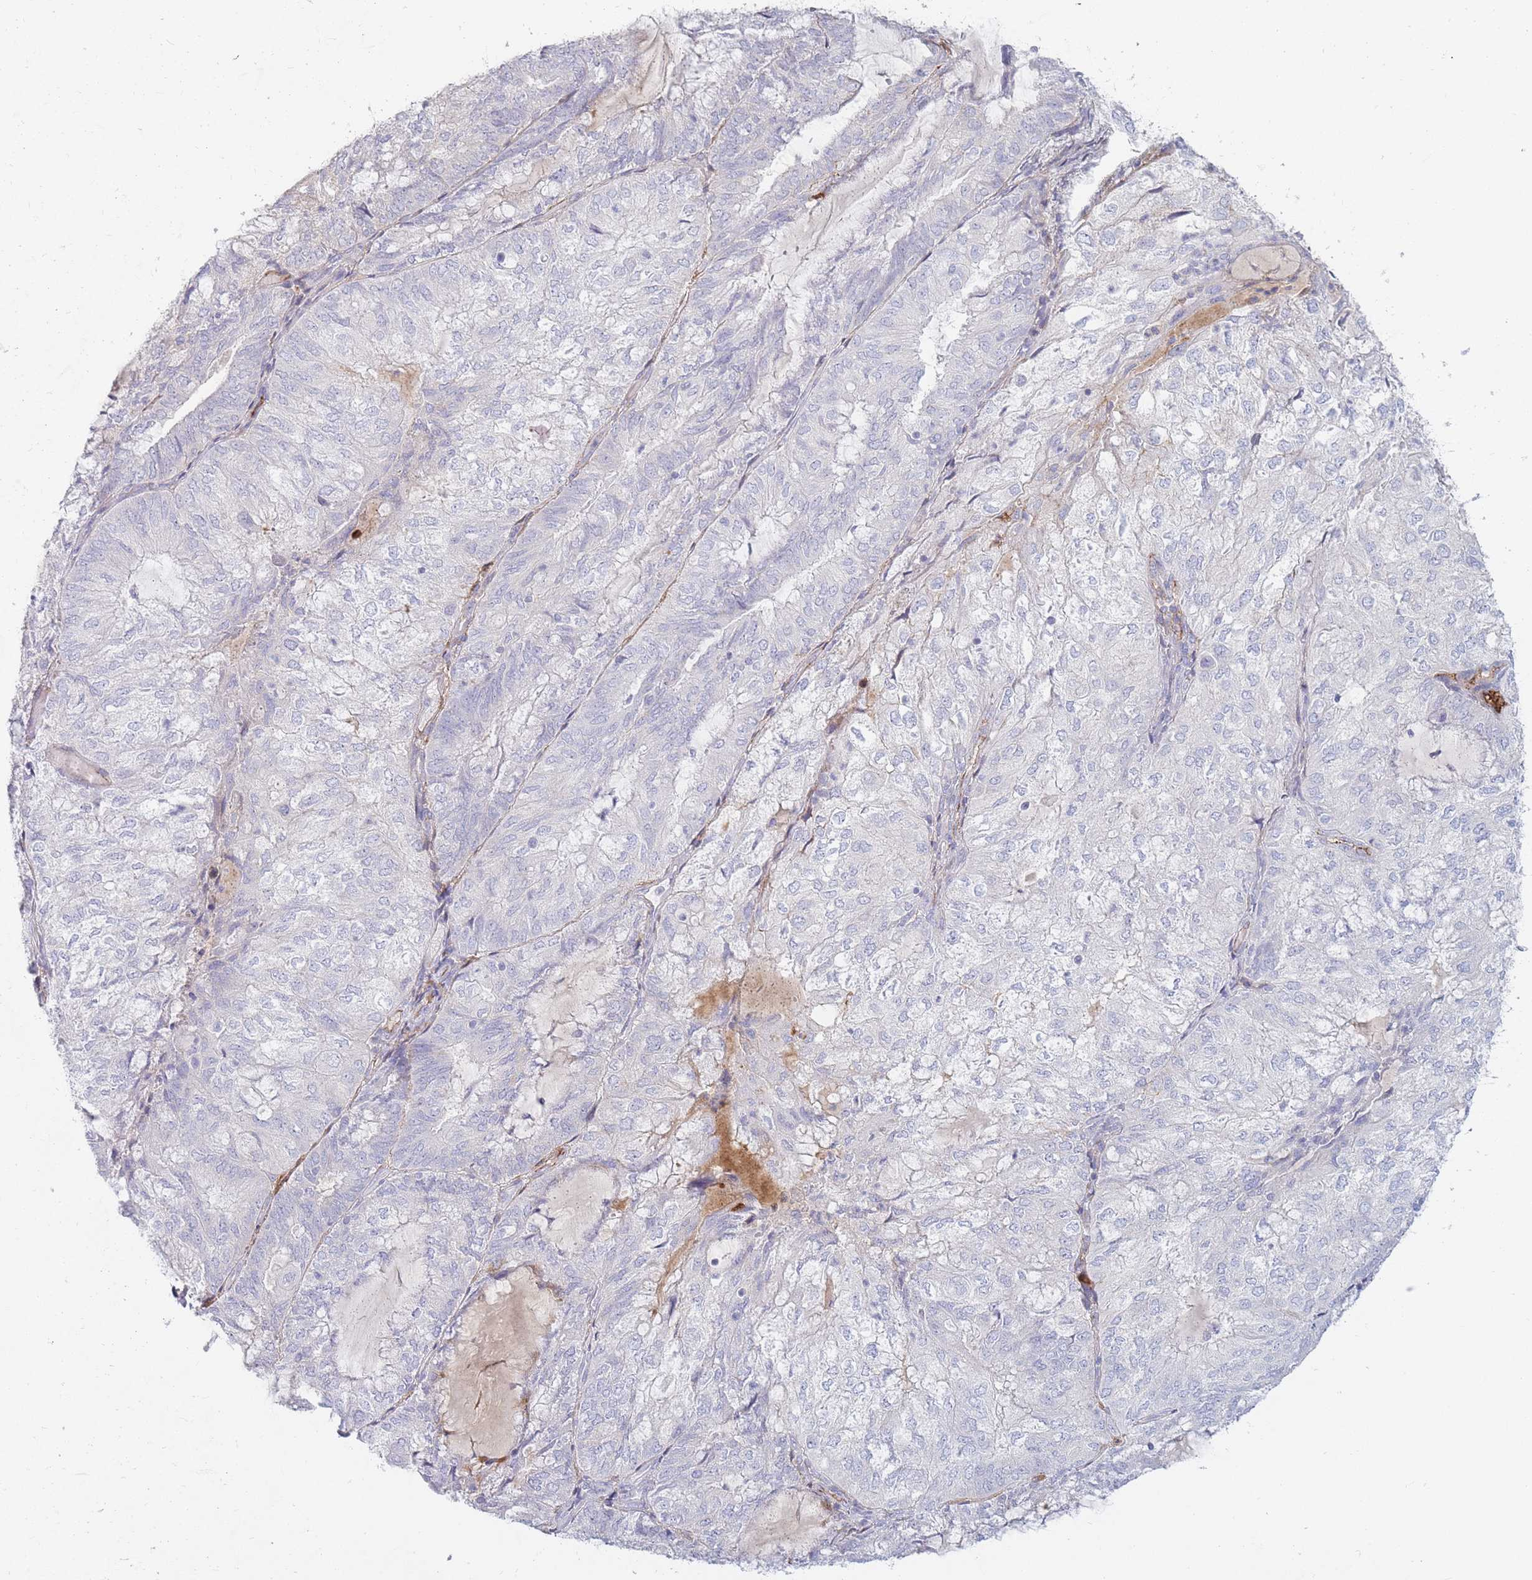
{"staining": {"intensity": "negative", "quantity": "none", "location": "none"}, "tissue": "endometrial cancer", "cell_type": "Tumor cells", "image_type": "cancer", "snomed": [{"axis": "morphology", "description": "Adenocarcinoma, NOS"}, {"axis": "topography", "description": "Endometrium"}], "caption": "The micrograph reveals no significant positivity in tumor cells of endometrial cancer (adenocarcinoma).", "gene": "PRG4", "patient": {"sex": "female", "age": 81}}